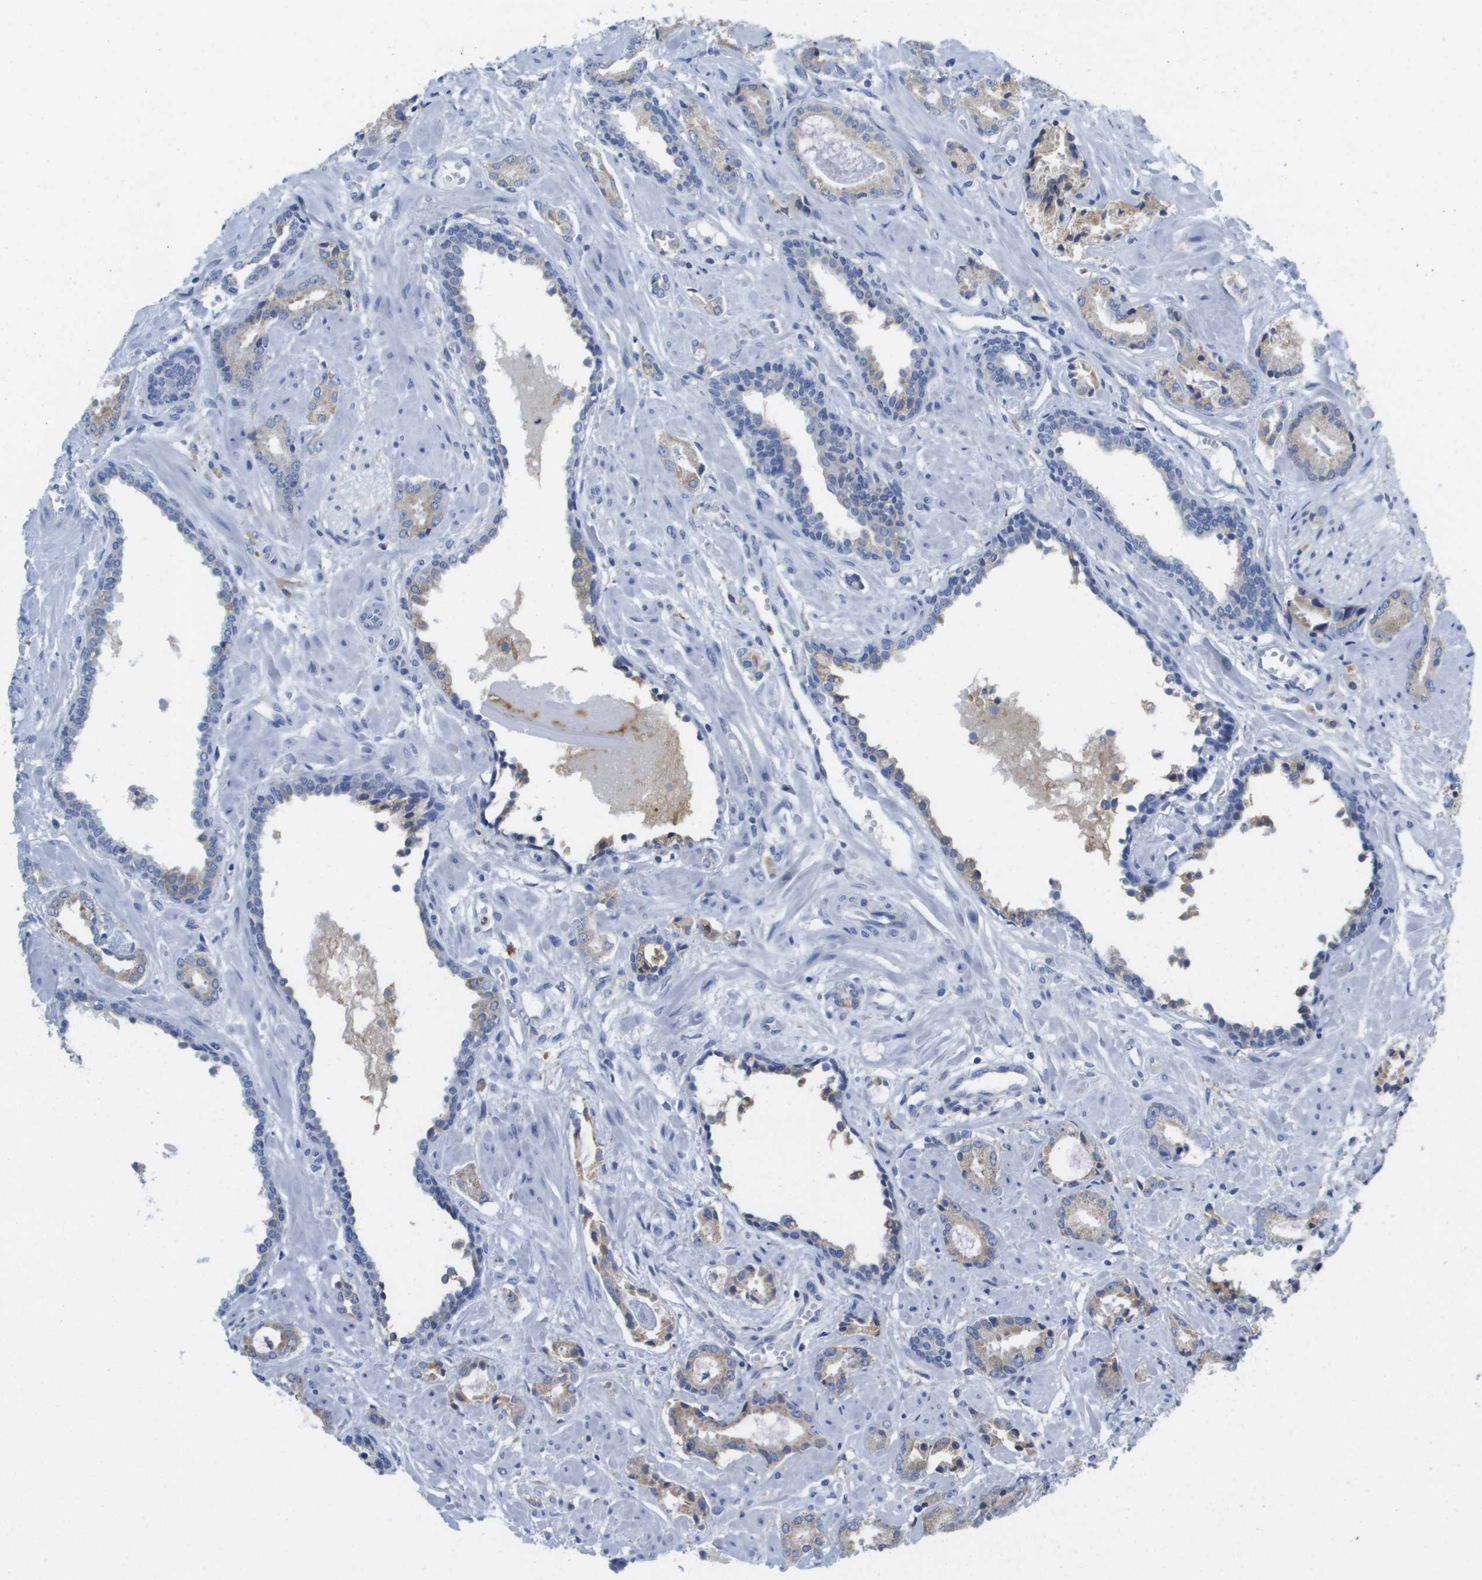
{"staining": {"intensity": "weak", "quantity": "25%-75%", "location": "cytoplasmic/membranous"}, "tissue": "prostate cancer", "cell_type": "Tumor cells", "image_type": "cancer", "snomed": [{"axis": "morphology", "description": "Adenocarcinoma, Low grade"}, {"axis": "topography", "description": "Prostate"}], "caption": "The photomicrograph shows a brown stain indicating the presence of a protein in the cytoplasmic/membranous of tumor cells in low-grade adenocarcinoma (prostate).", "gene": "SDR42E1", "patient": {"sex": "male", "age": 53}}